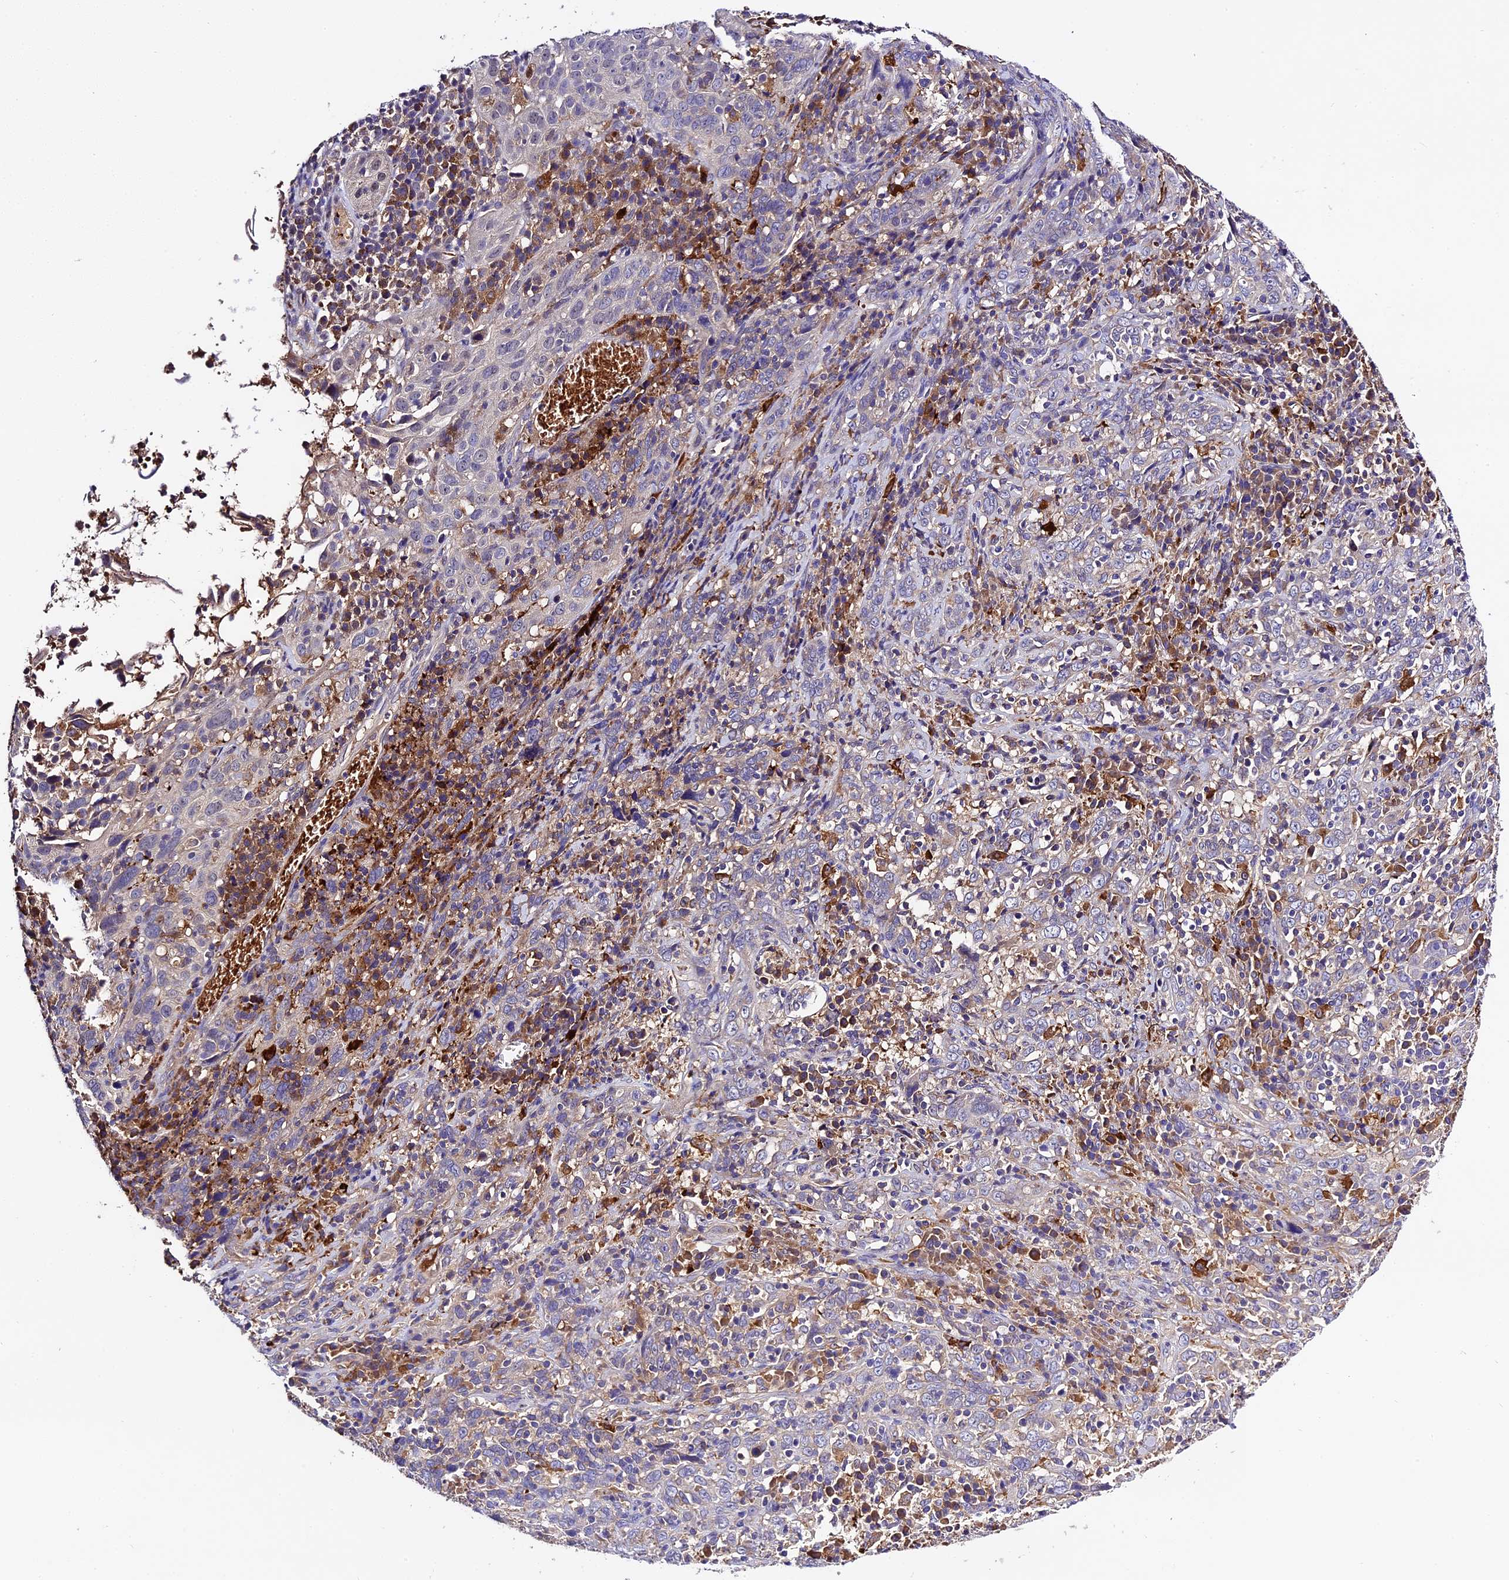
{"staining": {"intensity": "negative", "quantity": "none", "location": "none"}, "tissue": "cervical cancer", "cell_type": "Tumor cells", "image_type": "cancer", "snomed": [{"axis": "morphology", "description": "Squamous cell carcinoma, NOS"}, {"axis": "topography", "description": "Cervix"}], "caption": "An image of cervical cancer (squamous cell carcinoma) stained for a protein exhibits no brown staining in tumor cells. The staining is performed using DAB brown chromogen with nuclei counter-stained in using hematoxylin.", "gene": "CILP2", "patient": {"sex": "female", "age": 46}}